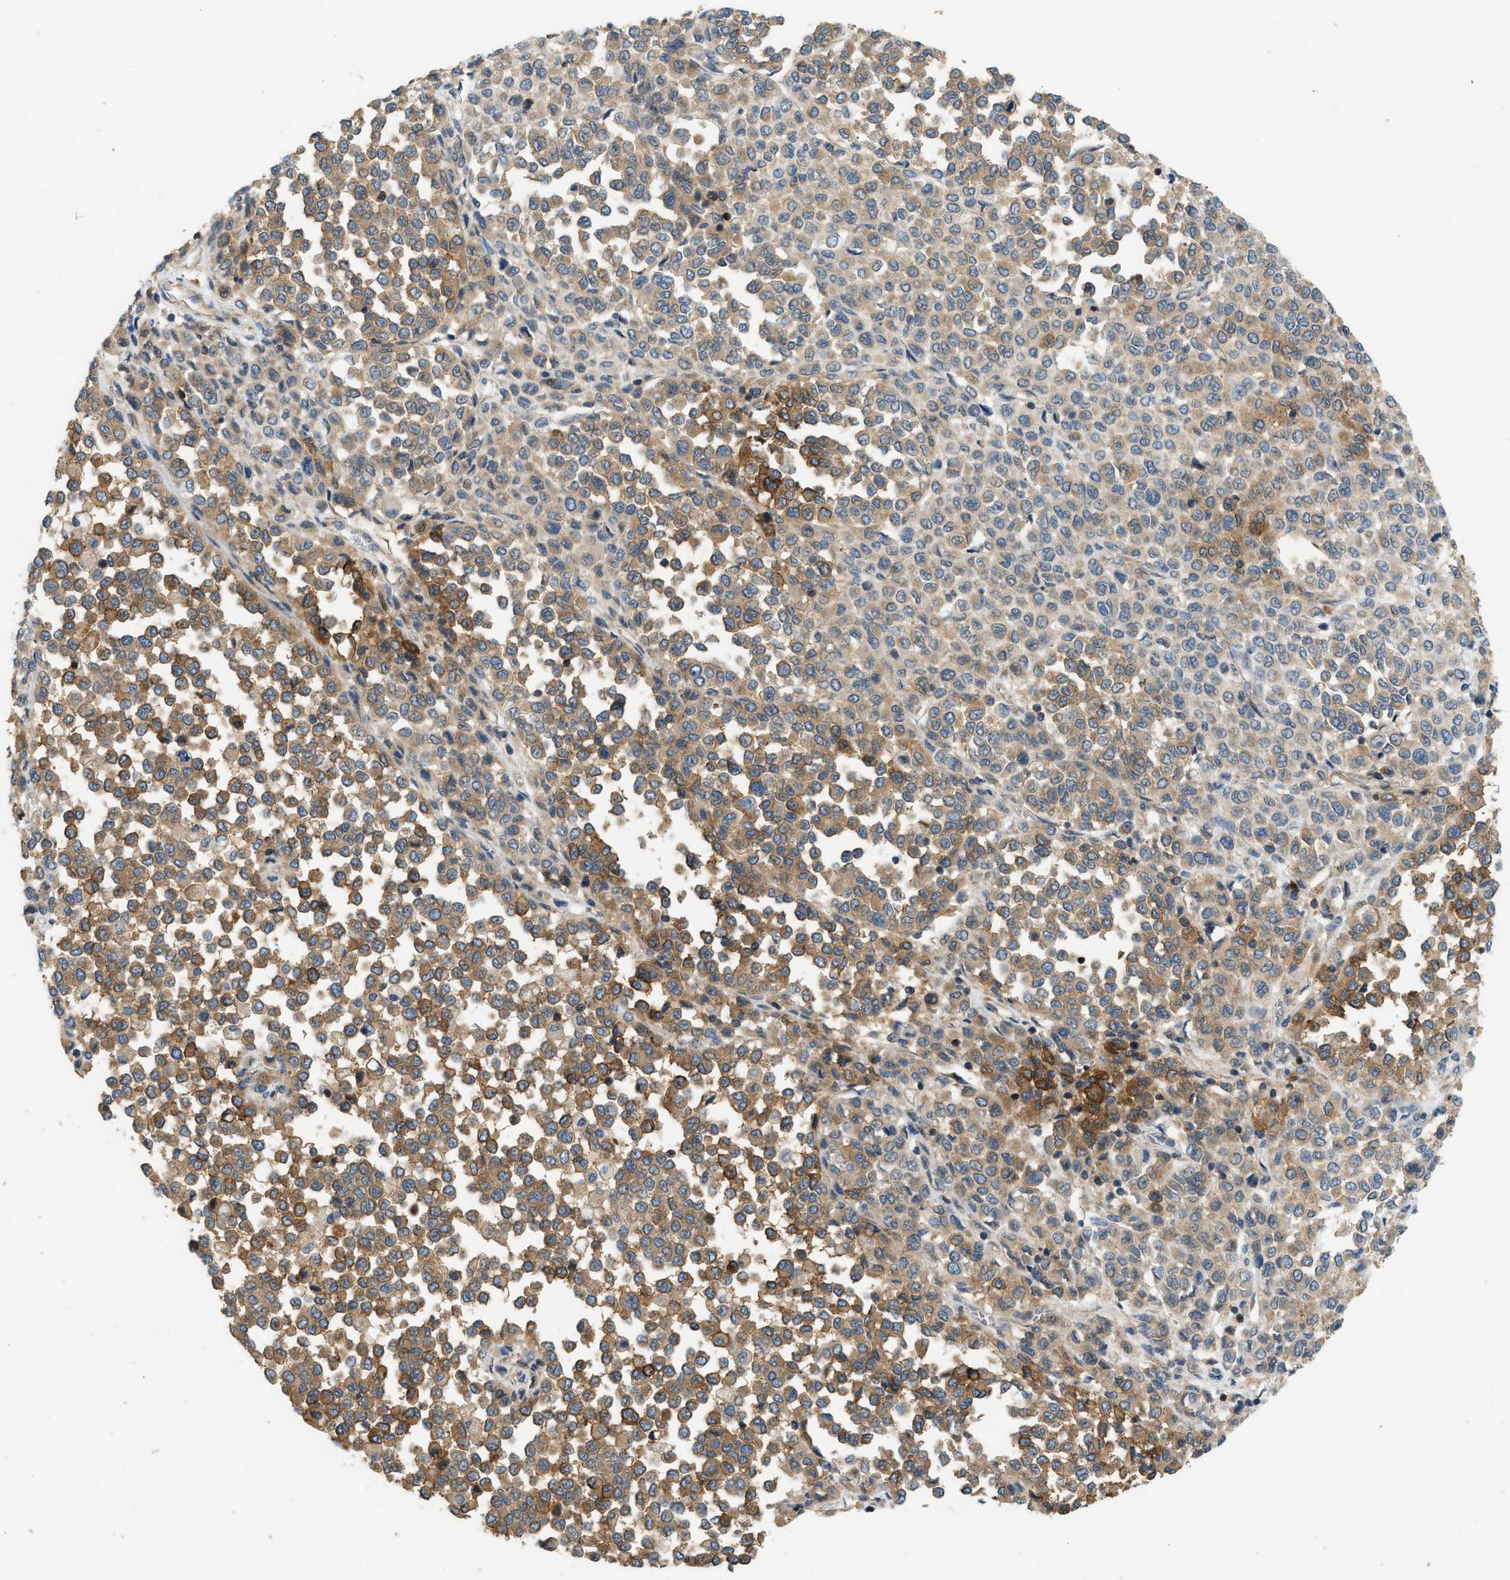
{"staining": {"intensity": "moderate", "quantity": ">75%", "location": "cytoplasmic/membranous"}, "tissue": "melanoma", "cell_type": "Tumor cells", "image_type": "cancer", "snomed": [{"axis": "morphology", "description": "Malignant melanoma, Metastatic site"}, {"axis": "topography", "description": "Pancreas"}], "caption": "DAB (3,3'-diaminobenzidine) immunohistochemical staining of human melanoma demonstrates moderate cytoplasmic/membranous protein expression in about >75% of tumor cells. (DAB (3,3'-diaminobenzidine) = brown stain, brightfield microscopy at high magnification).", "gene": "BTN3A2", "patient": {"sex": "female", "age": 30}}